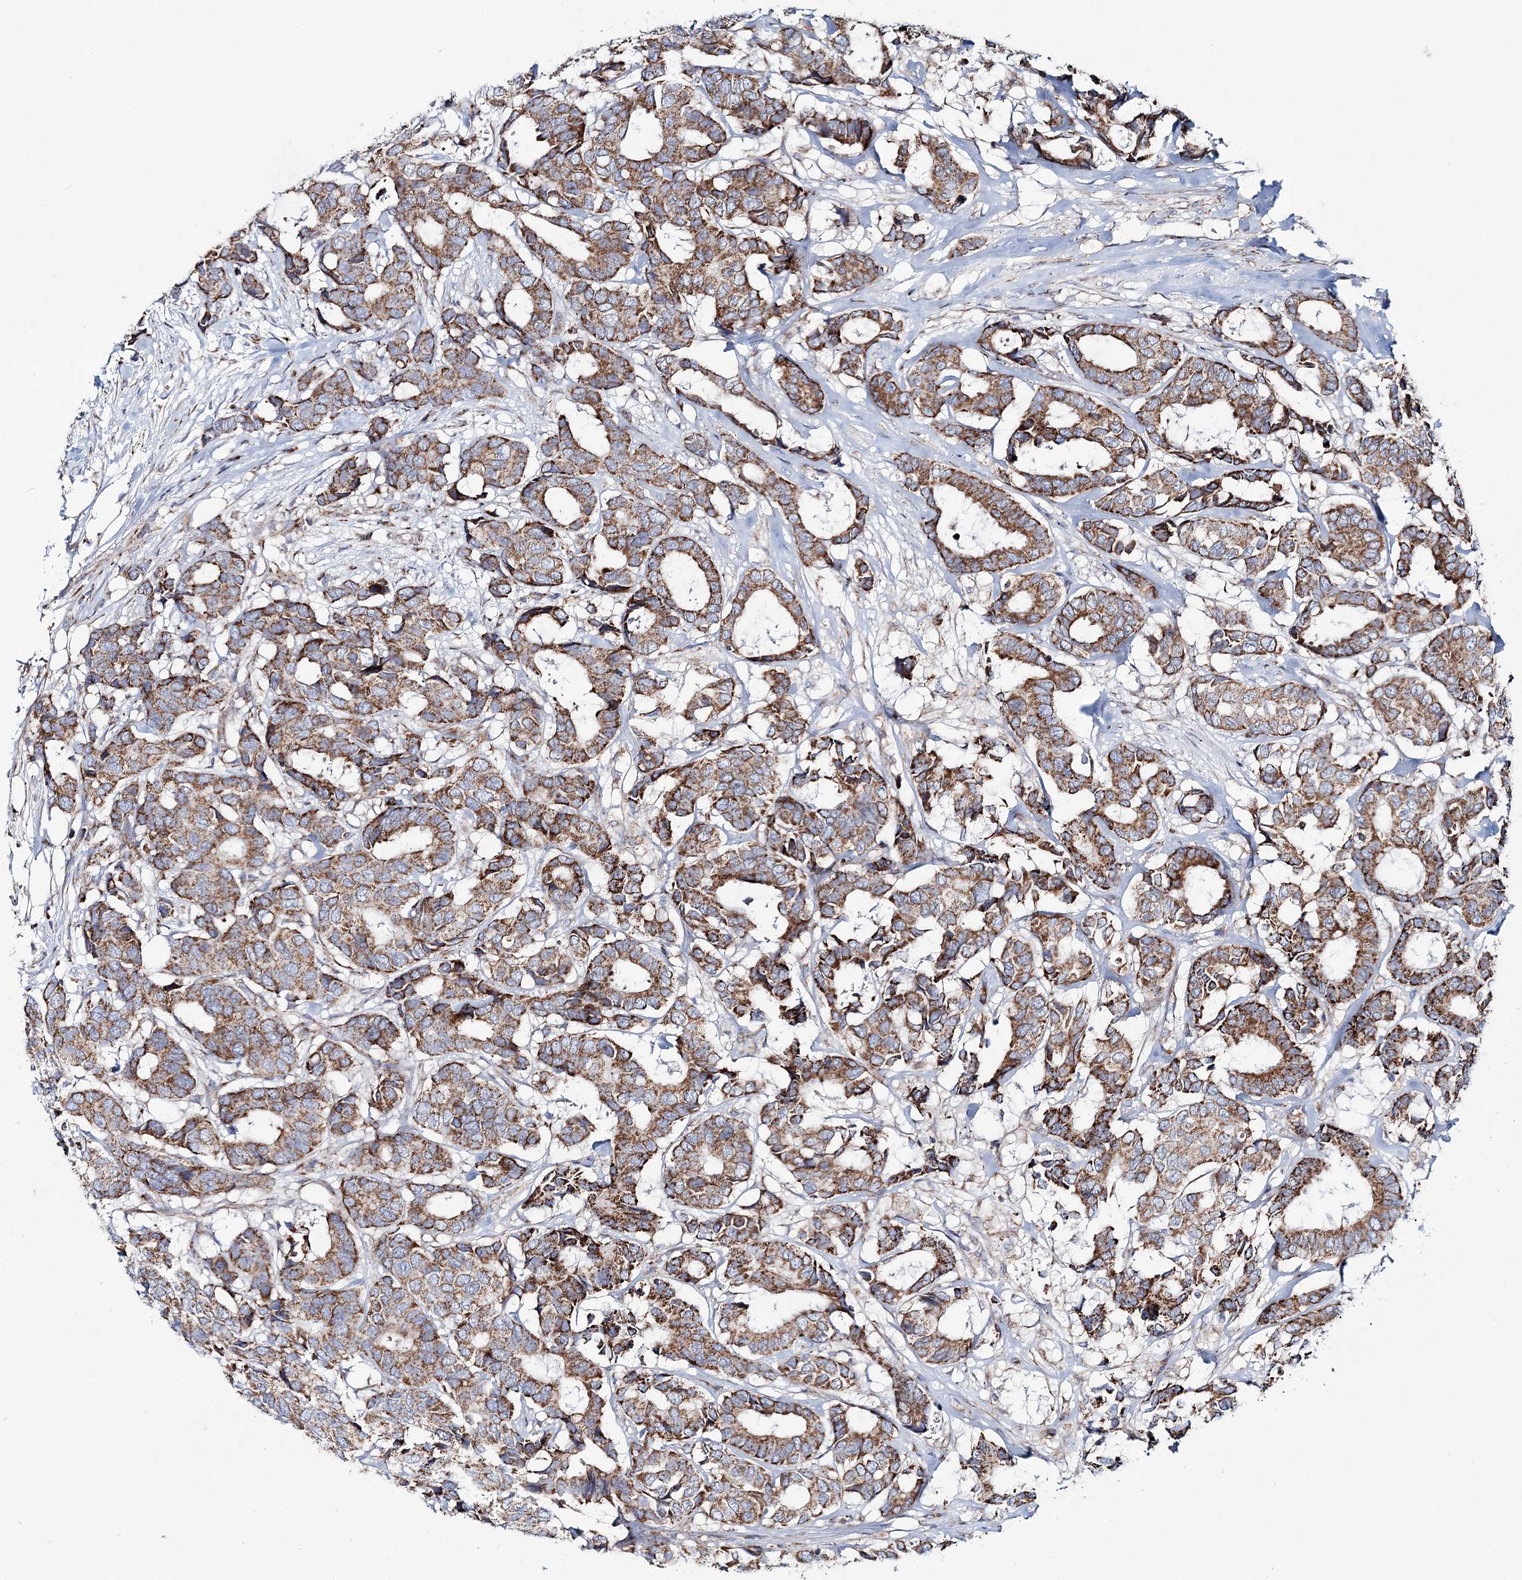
{"staining": {"intensity": "moderate", "quantity": ">75%", "location": "cytoplasmic/membranous"}, "tissue": "breast cancer", "cell_type": "Tumor cells", "image_type": "cancer", "snomed": [{"axis": "morphology", "description": "Duct carcinoma"}, {"axis": "topography", "description": "Breast"}], "caption": "This is an image of immunohistochemistry (IHC) staining of breast invasive ductal carcinoma, which shows moderate expression in the cytoplasmic/membranous of tumor cells.", "gene": "ARHGAP6", "patient": {"sex": "female", "age": 87}}